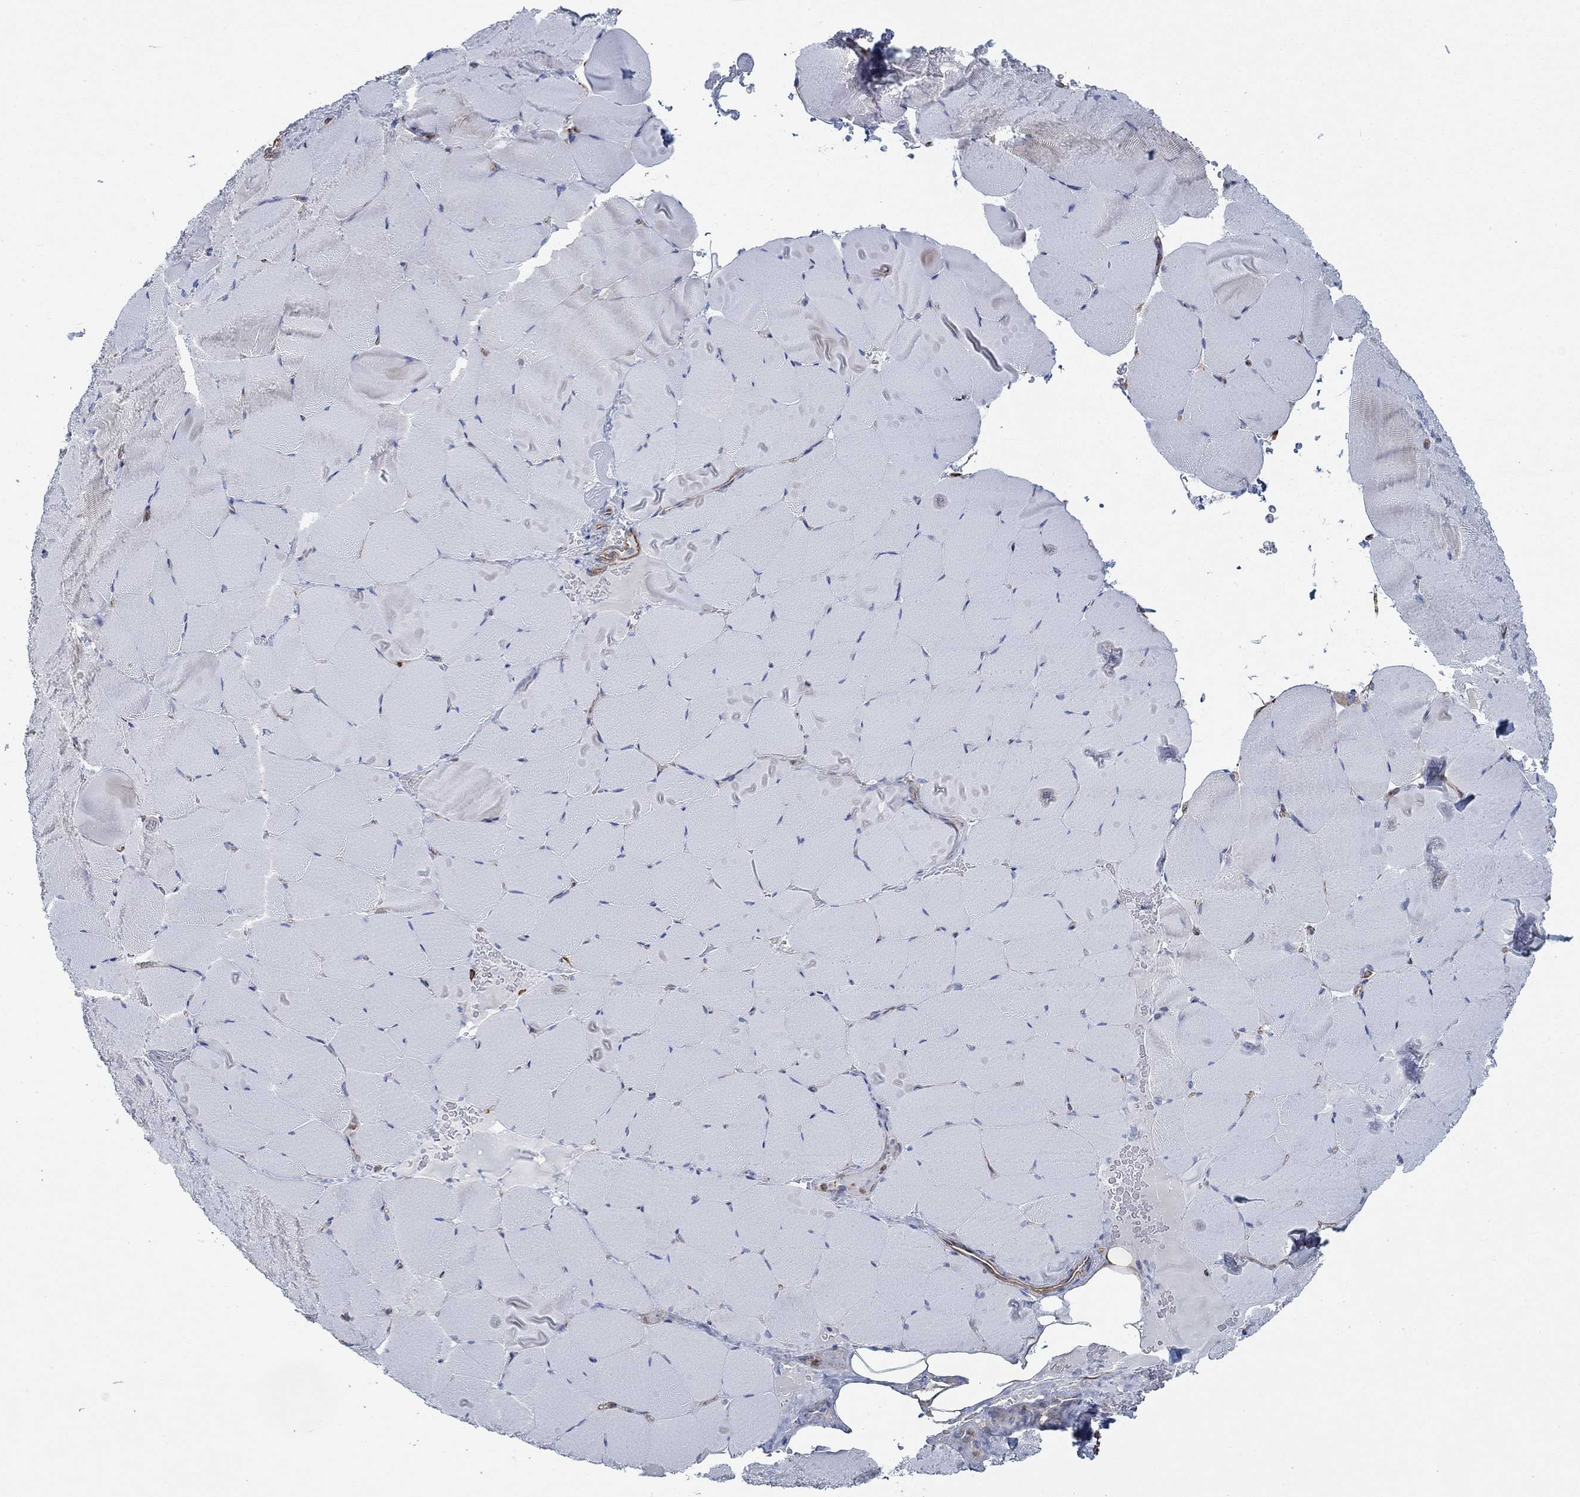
{"staining": {"intensity": "negative", "quantity": "none", "location": "none"}, "tissue": "skeletal muscle", "cell_type": "Myocytes", "image_type": "normal", "snomed": [{"axis": "morphology", "description": "Normal tissue, NOS"}, {"axis": "topography", "description": "Skeletal muscle"}], "caption": "Immunohistochemistry of normal human skeletal muscle exhibits no positivity in myocytes. (DAB (3,3'-diaminobenzidine) immunohistochemistry with hematoxylin counter stain).", "gene": "STC2", "patient": {"sex": "female", "age": 37}}